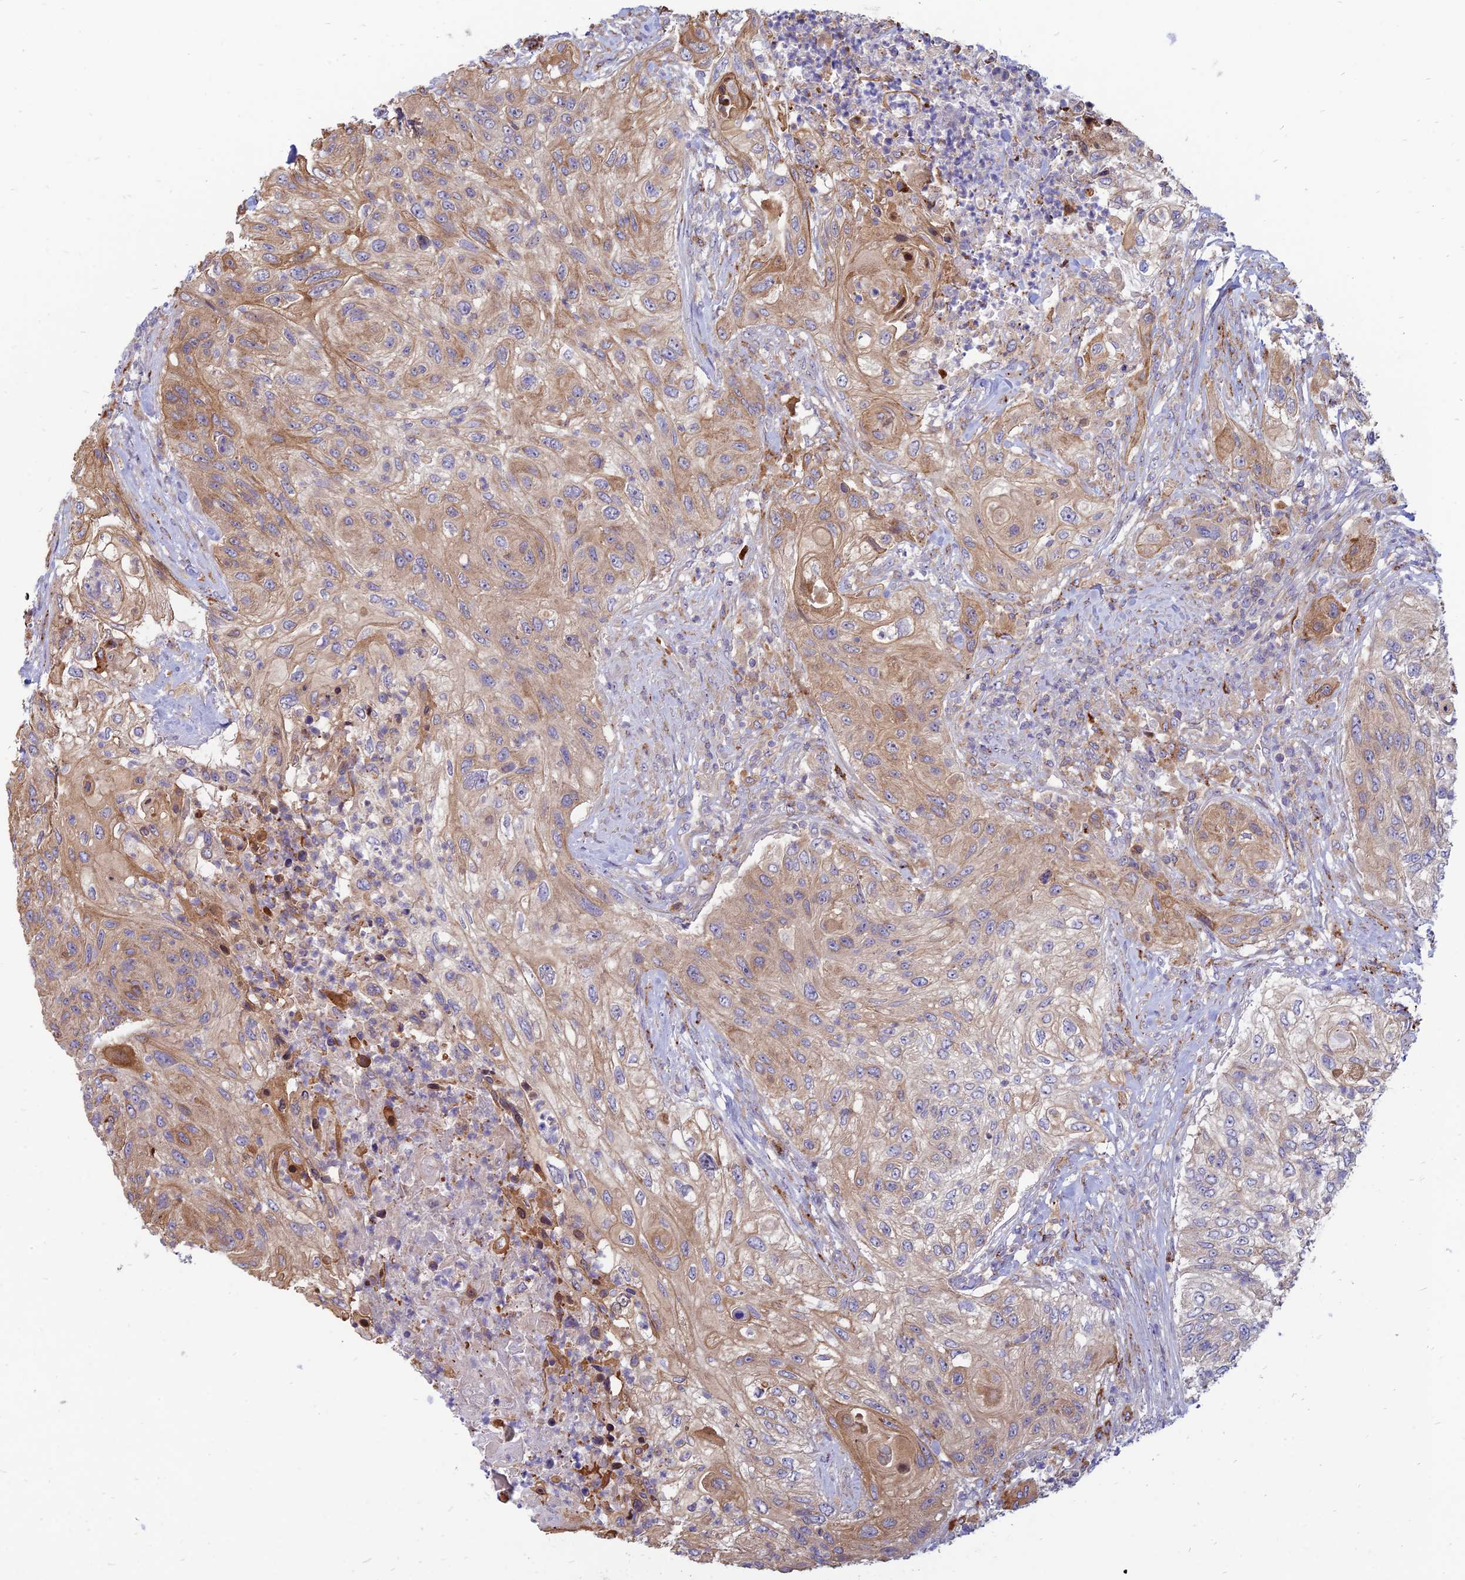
{"staining": {"intensity": "moderate", "quantity": "<25%", "location": "cytoplasmic/membranous"}, "tissue": "urothelial cancer", "cell_type": "Tumor cells", "image_type": "cancer", "snomed": [{"axis": "morphology", "description": "Urothelial carcinoma, High grade"}, {"axis": "topography", "description": "Urinary bladder"}], "caption": "Immunohistochemical staining of human urothelial carcinoma (high-grade) demonstrates moderate cytoplasmic/membranous protein staining in approximately <25% of tumor cells.", "gene": "PHKA2", "patient": {"sex": "female", "age": 60}}